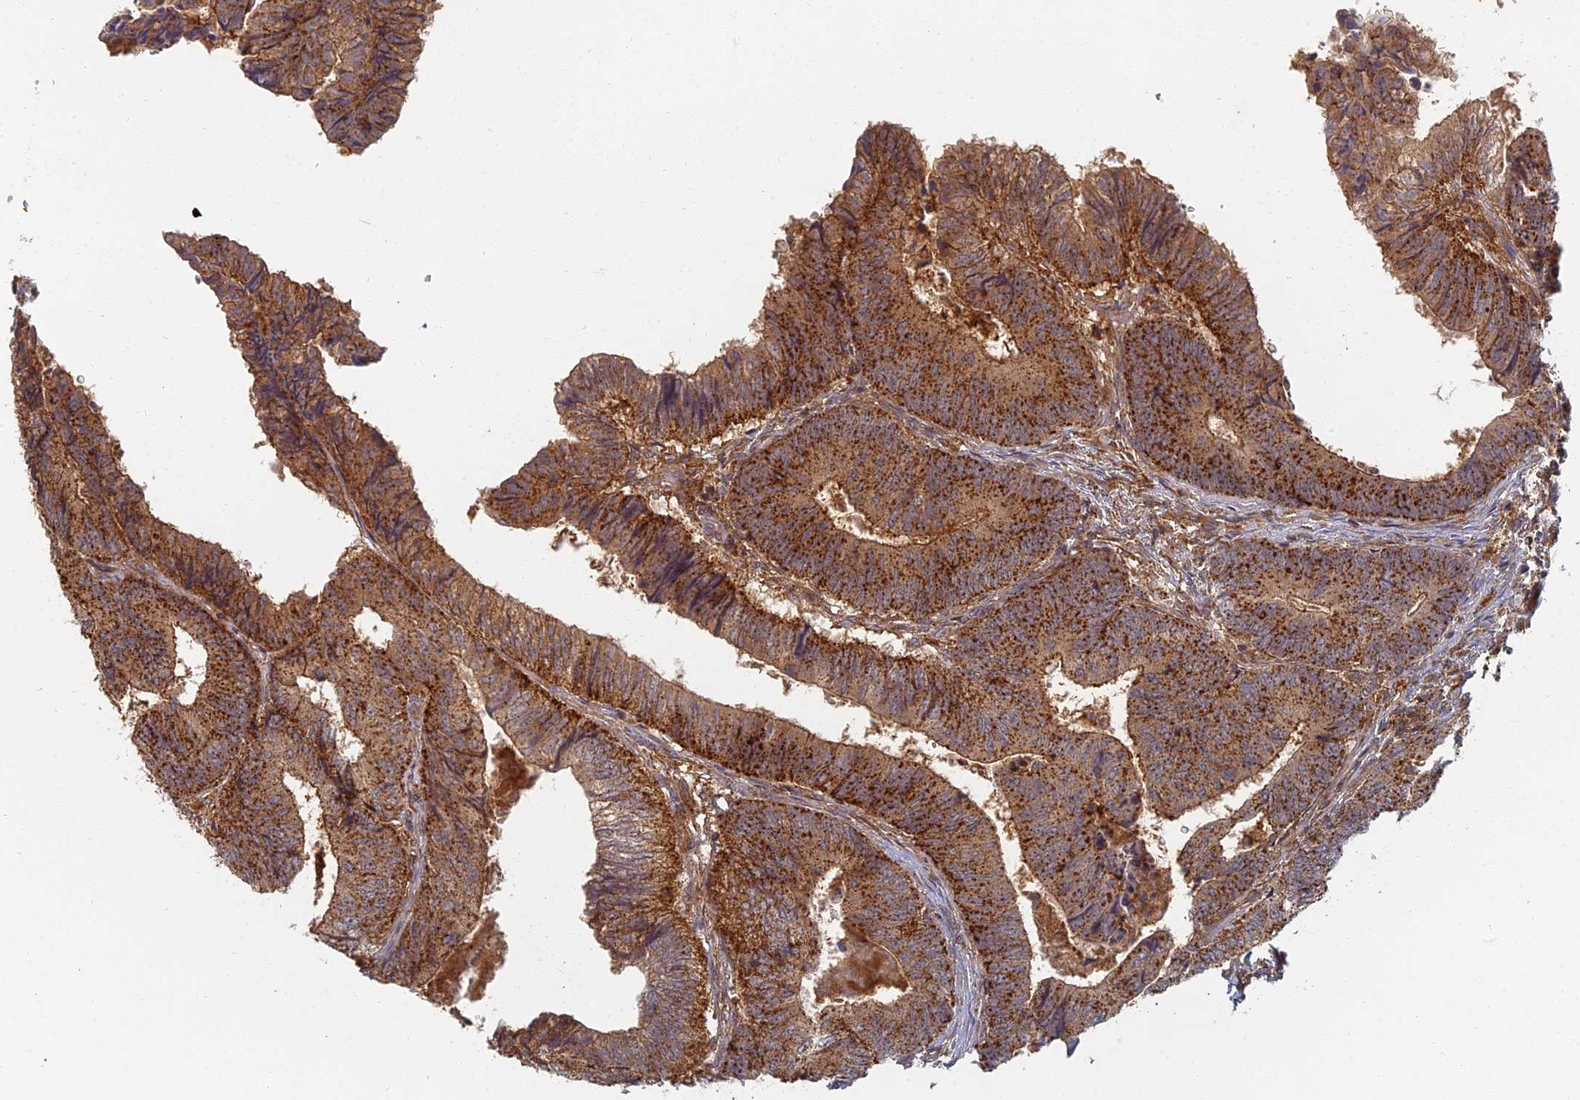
{"staining": {"intensity": "strong", "quantity": ">75%", "location": "cytoplasmic/membranous"}, "tissue": "colorectal cancer", "cell_type": "Tumor cells", "image_type": "cancer", "snomed": [{"axis": "morphology", "description": "Adenocarcinoma, NOS"}, {"axis": "topography", "description": "Colon"}], "caption": "Human colorectal cancer (adenocarcinoma) stained with a brown dye exhibits strong cytoplasmic/membranous positive positivity in about >75% of tumor cells.", "gene": "INO80D", "patient": {"sex": "female", "age": 67}}